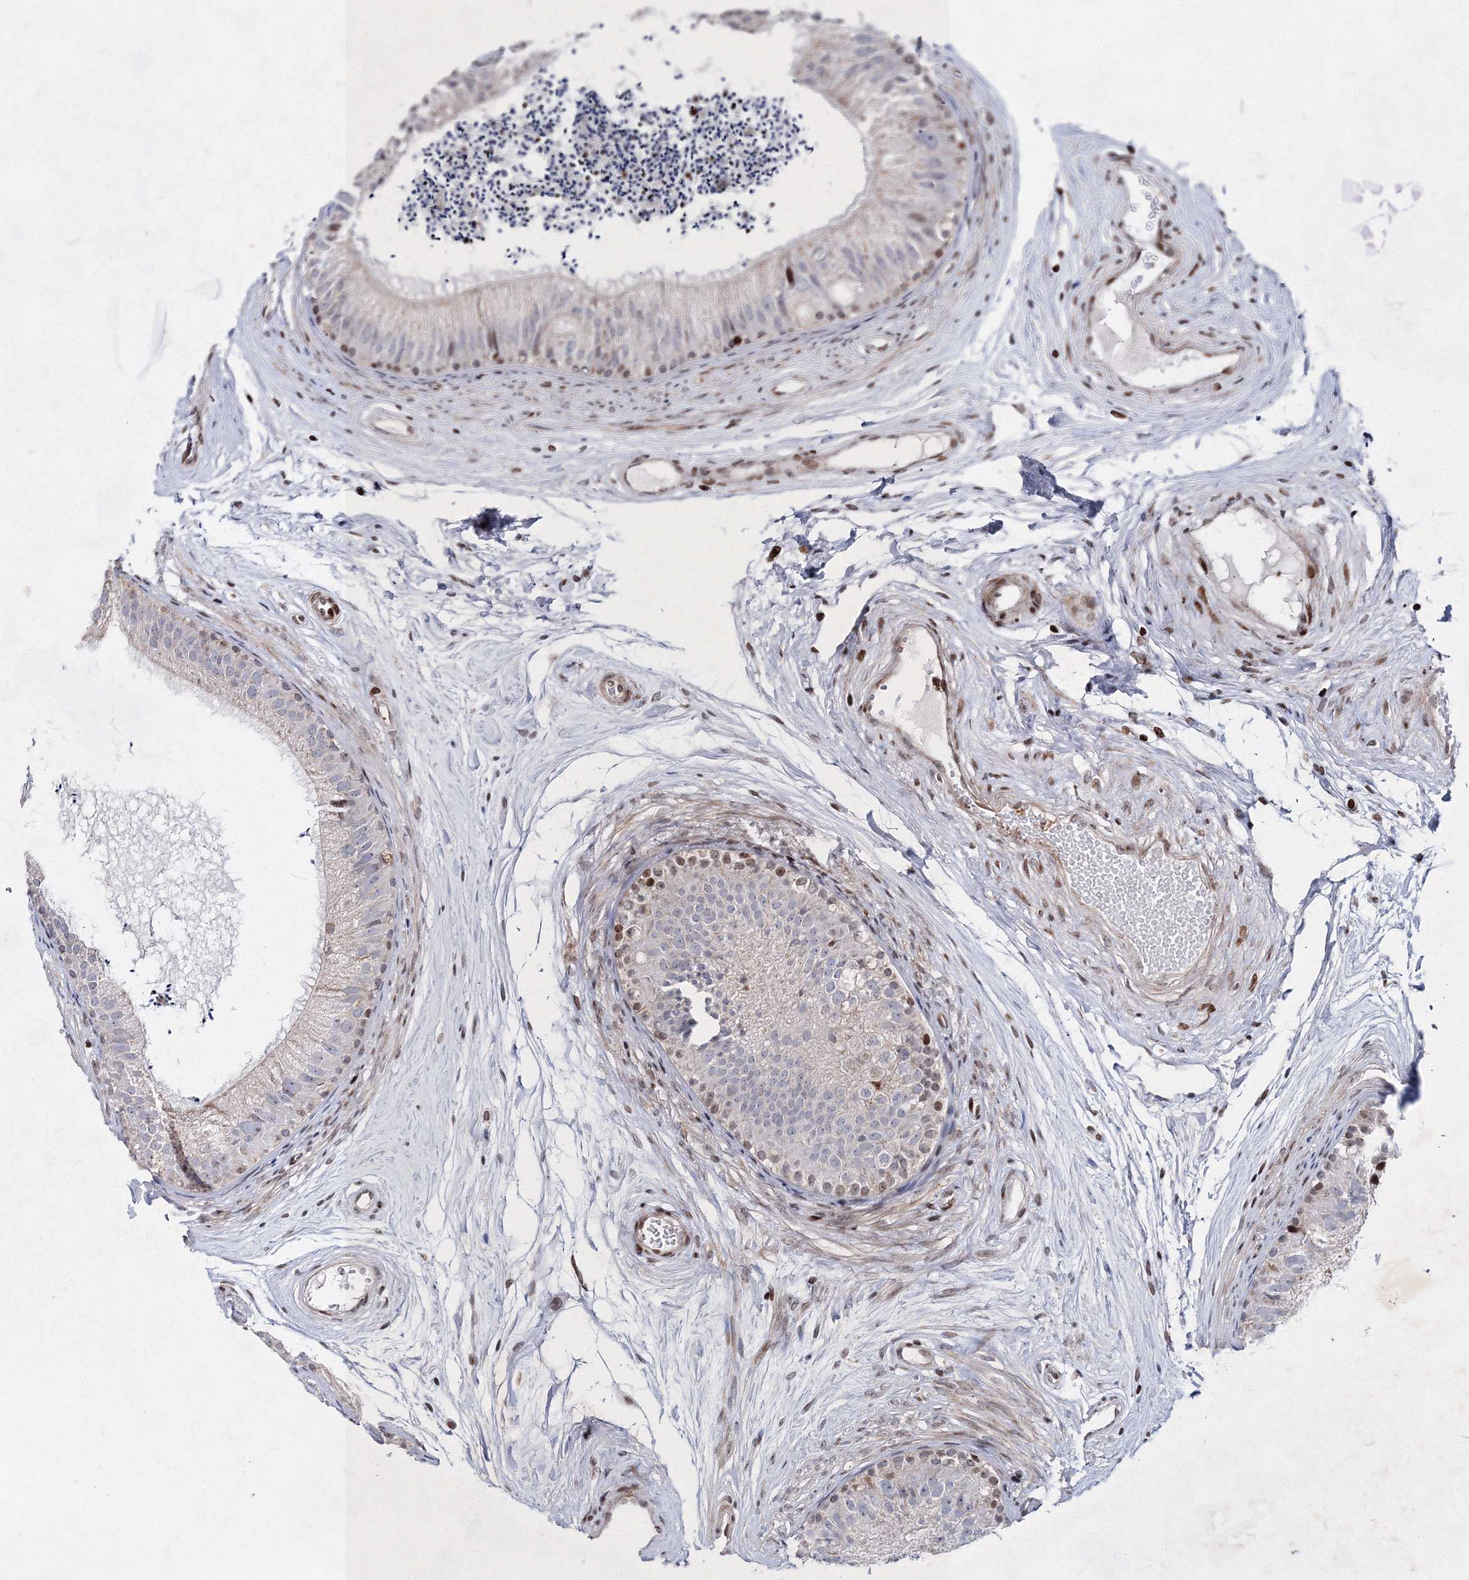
{"staining": {"intensity": "weak", "quantity": "<25%", "location": "nuclear"}, "tissue": "epididymis", "cell_type": "Glandular cells", "image_type": "normal", "snomed": [{"axis": "morphology", "description": "Normal tissue, NOS"}, {"axis": "topography", "description": "Epididymis"}], "caption": "This is an immunohistochemistry photomicrograph of benign epididymis. There is no staining in glandular cells.", "gene": "SMIM29", "patient": {"sex": "male", "age": 56}}